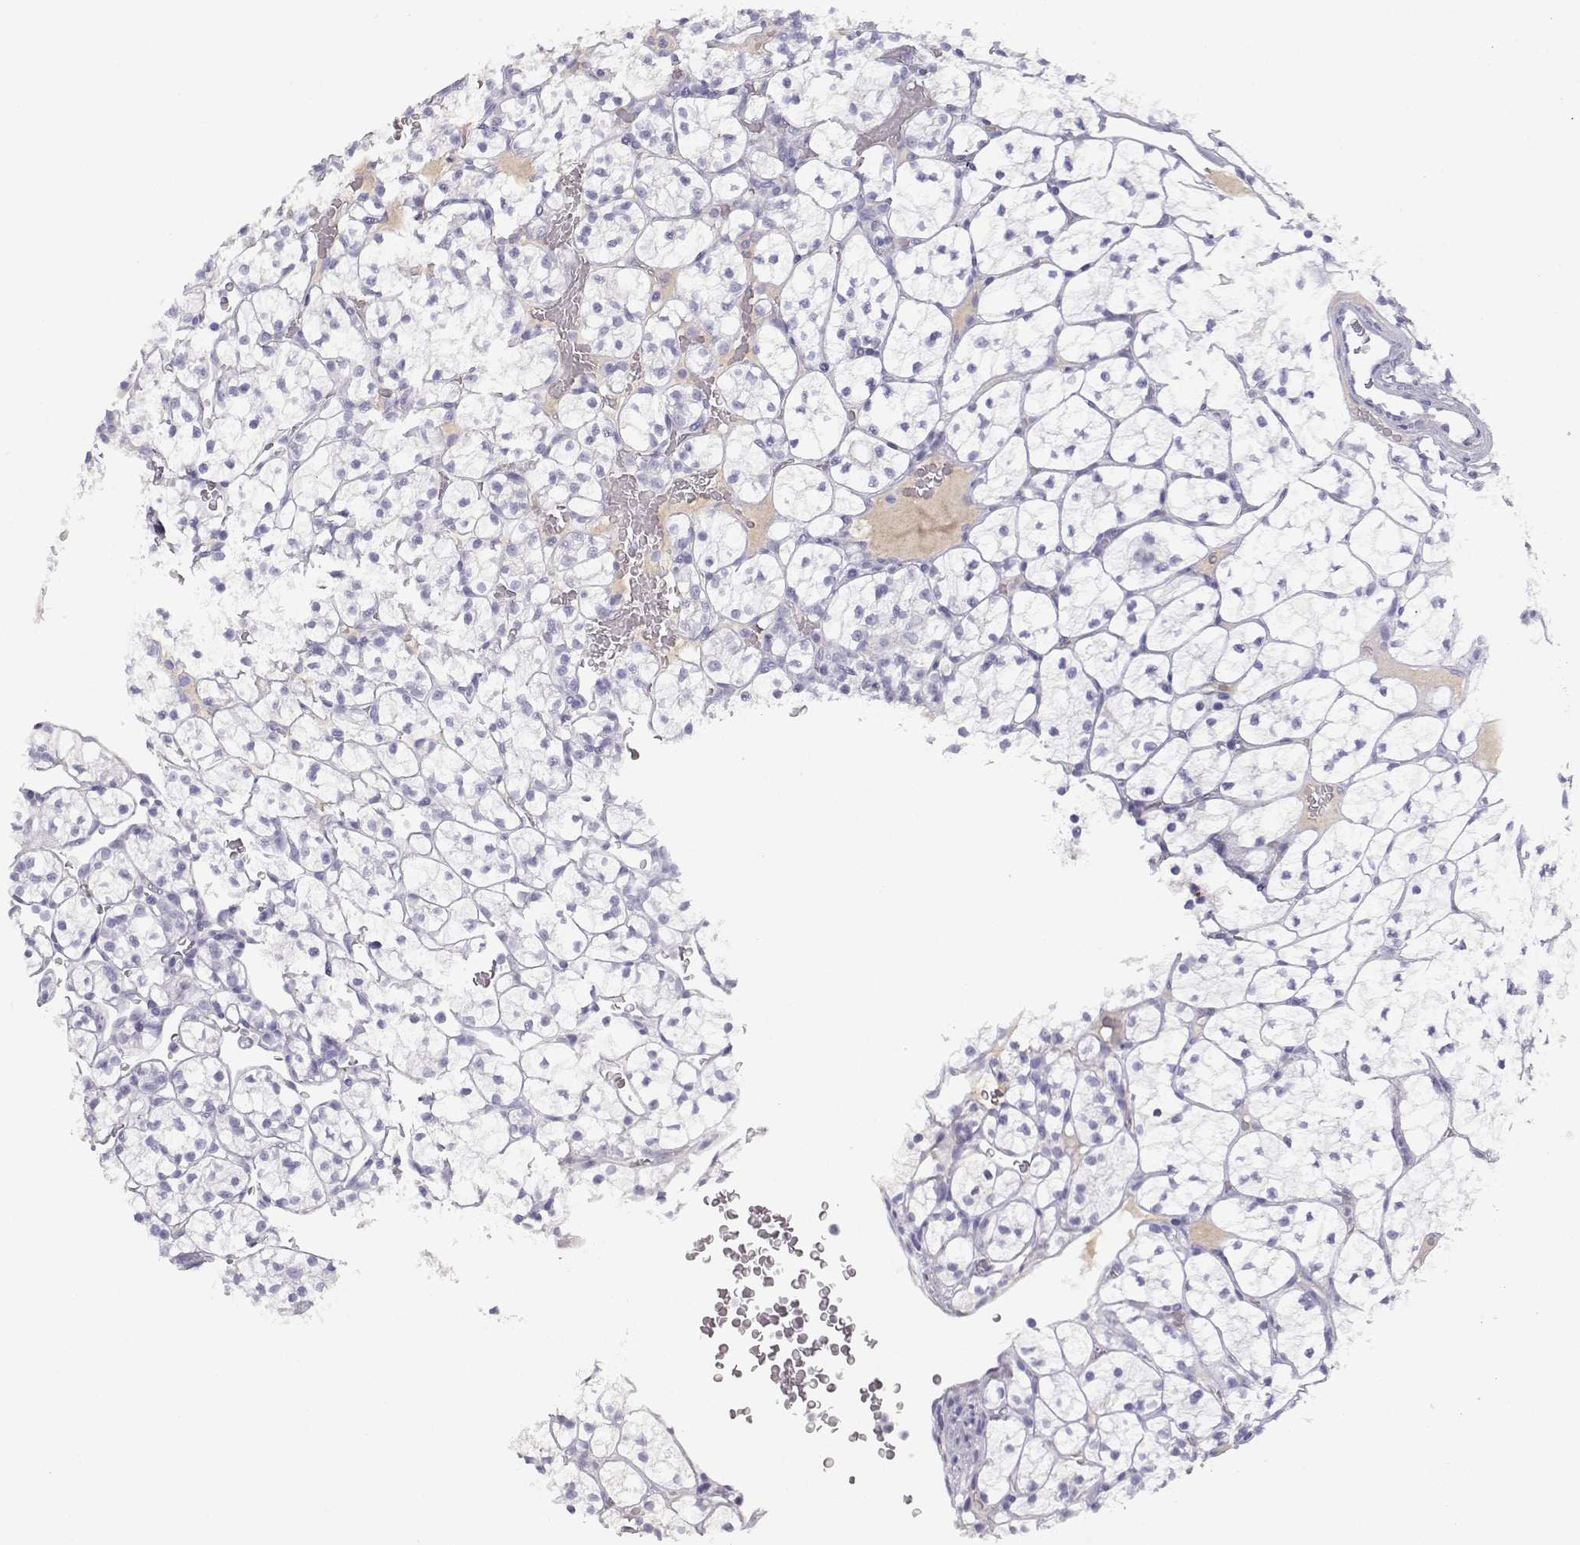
{"staining": {"intensity": "negative", "quantity": "none", "location": "none"}, "tissue": "renal cancer", "cell_type": "Tumor cells", "image_type": "cancer", "snomed": [{"axis": "morphology", "description": "Adenocarcinoma, NOS"}, {"axis": "topography", "description": "Kidney"}], "caption": "Immunohistochemical staining of renal cancer (adenocarcinoma) reveals no significant staining in tumor cells.", "gene": "SLCO6A1", "patient": {"sex": "female", "age": 89}}